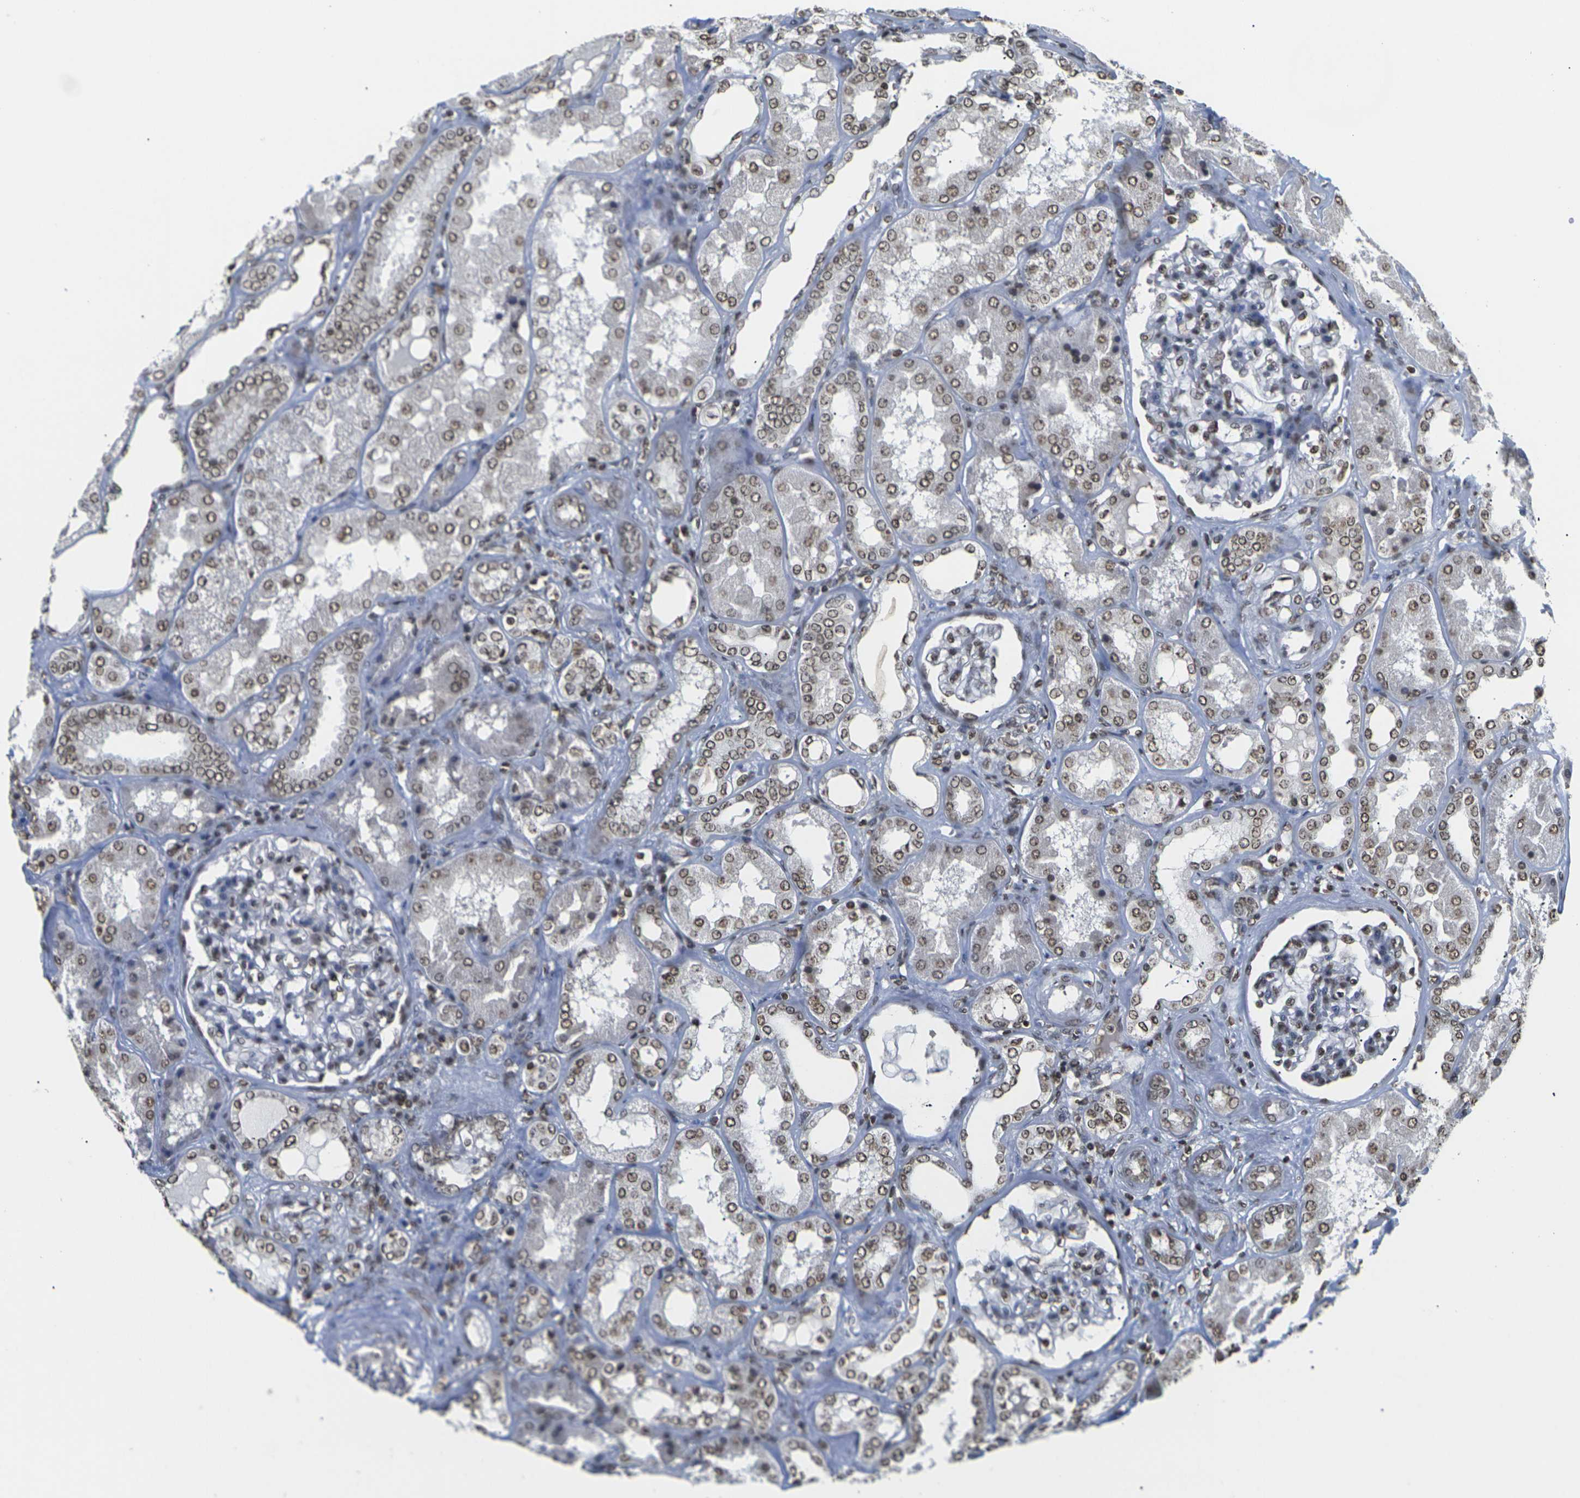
{"staining": {"intensity": "moderate", "quantity": "25%-75%", "location": "nuclear"}, "tissue": "kidney", "cell_type": "Cells in glomeruli", "image_type": "normal", "snomed": [{"axis": "morphology", "description": "Normal tissue, NOS"}, {"axis": "topography", "description": "Kidney"}], "caption": "A medium amount of moderate nuclear expression is identified in approximately 25%-75% of cells in glomeruli in normal kidney.", "gene": "ETV5", "patient": {"sex": "female", "age": 56}}